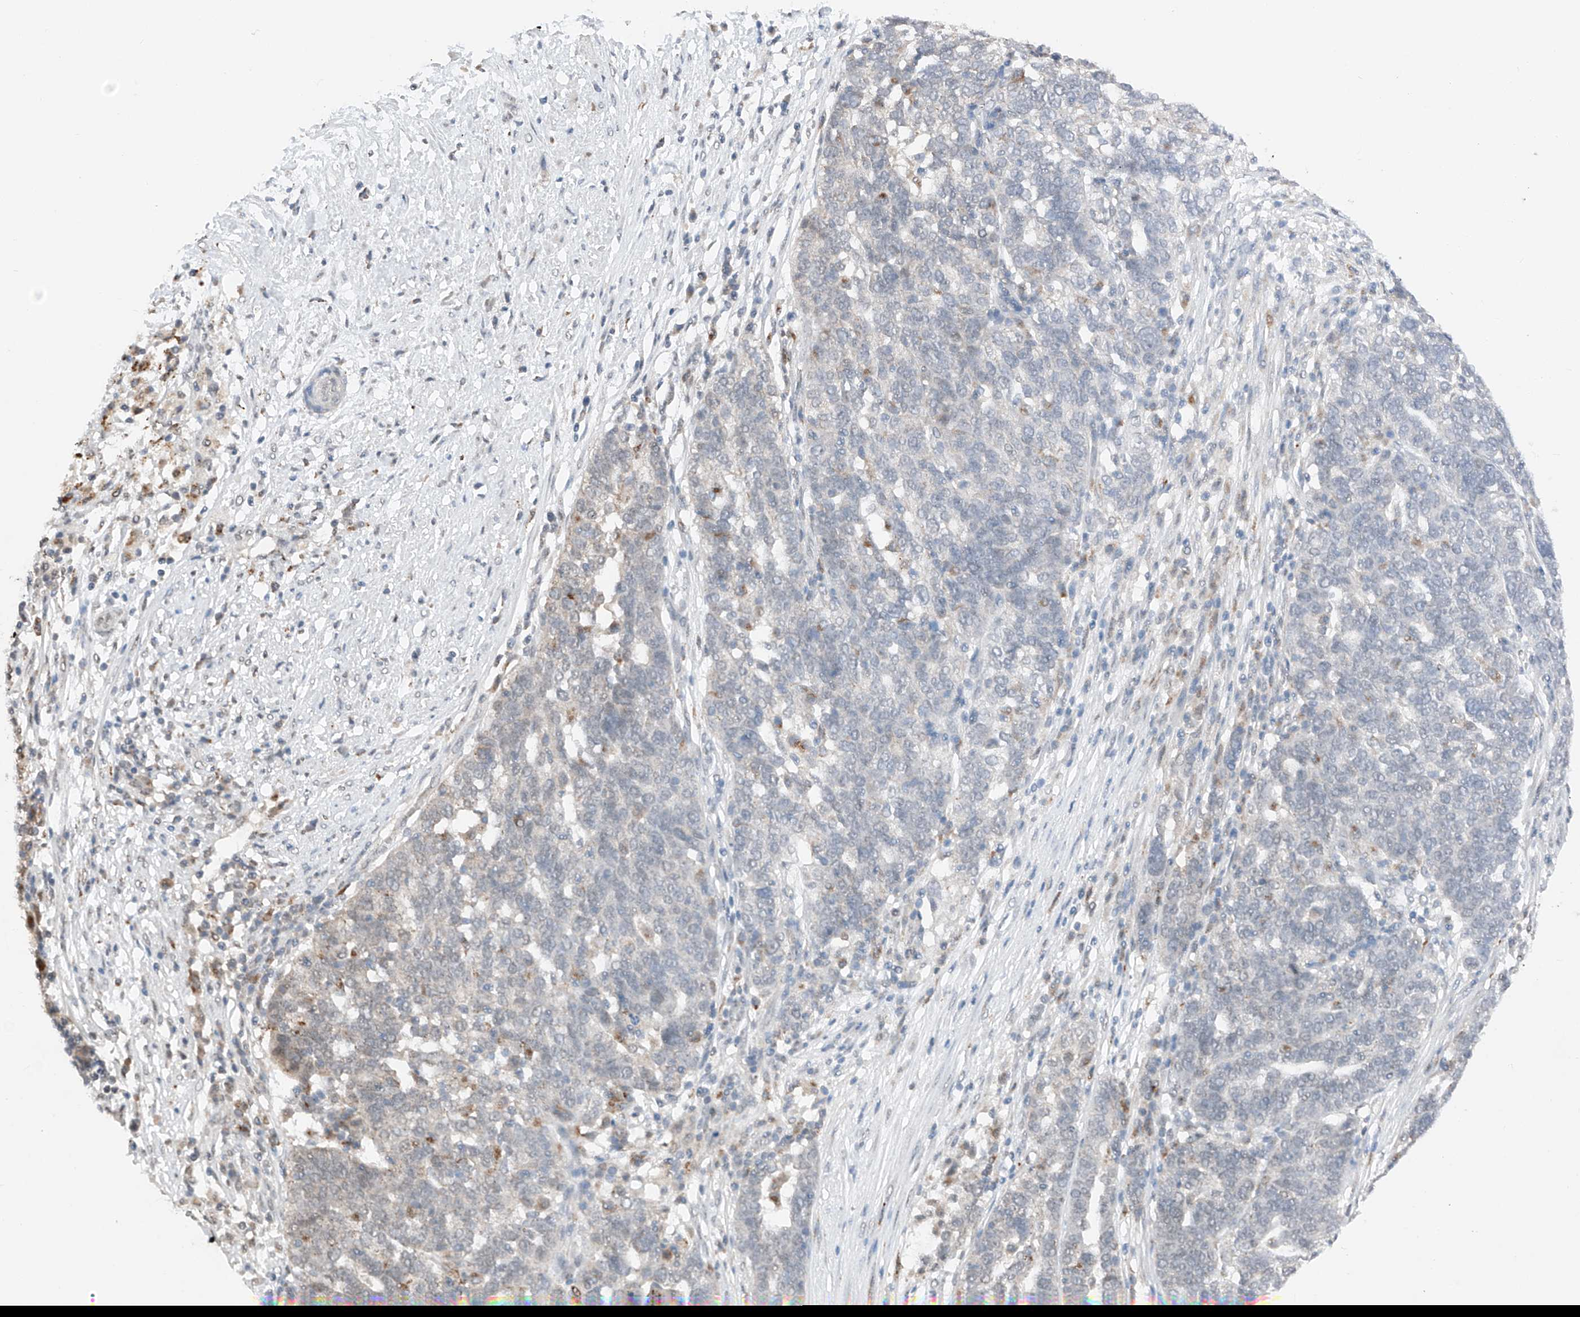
{"staining": {"intensity": "negative", "quantity": "none", "location": "none"}, "tissue": "ovarian cancer", "cell_type": "Tumor cells", "image_type": "cancer", "snomed": [{"axis": "morphology", "description": "Cystadenocarcinoma, serous, NOS"}, {"axis": "topography", "description": "Ovary"}], "caption": "This is an IHC histopathology image of human ovarian serous cystadenocarcinoma. There is no staining in tumor cells.", "gene": "TBX4", "patient": {"sex": "female", "age": 59}}